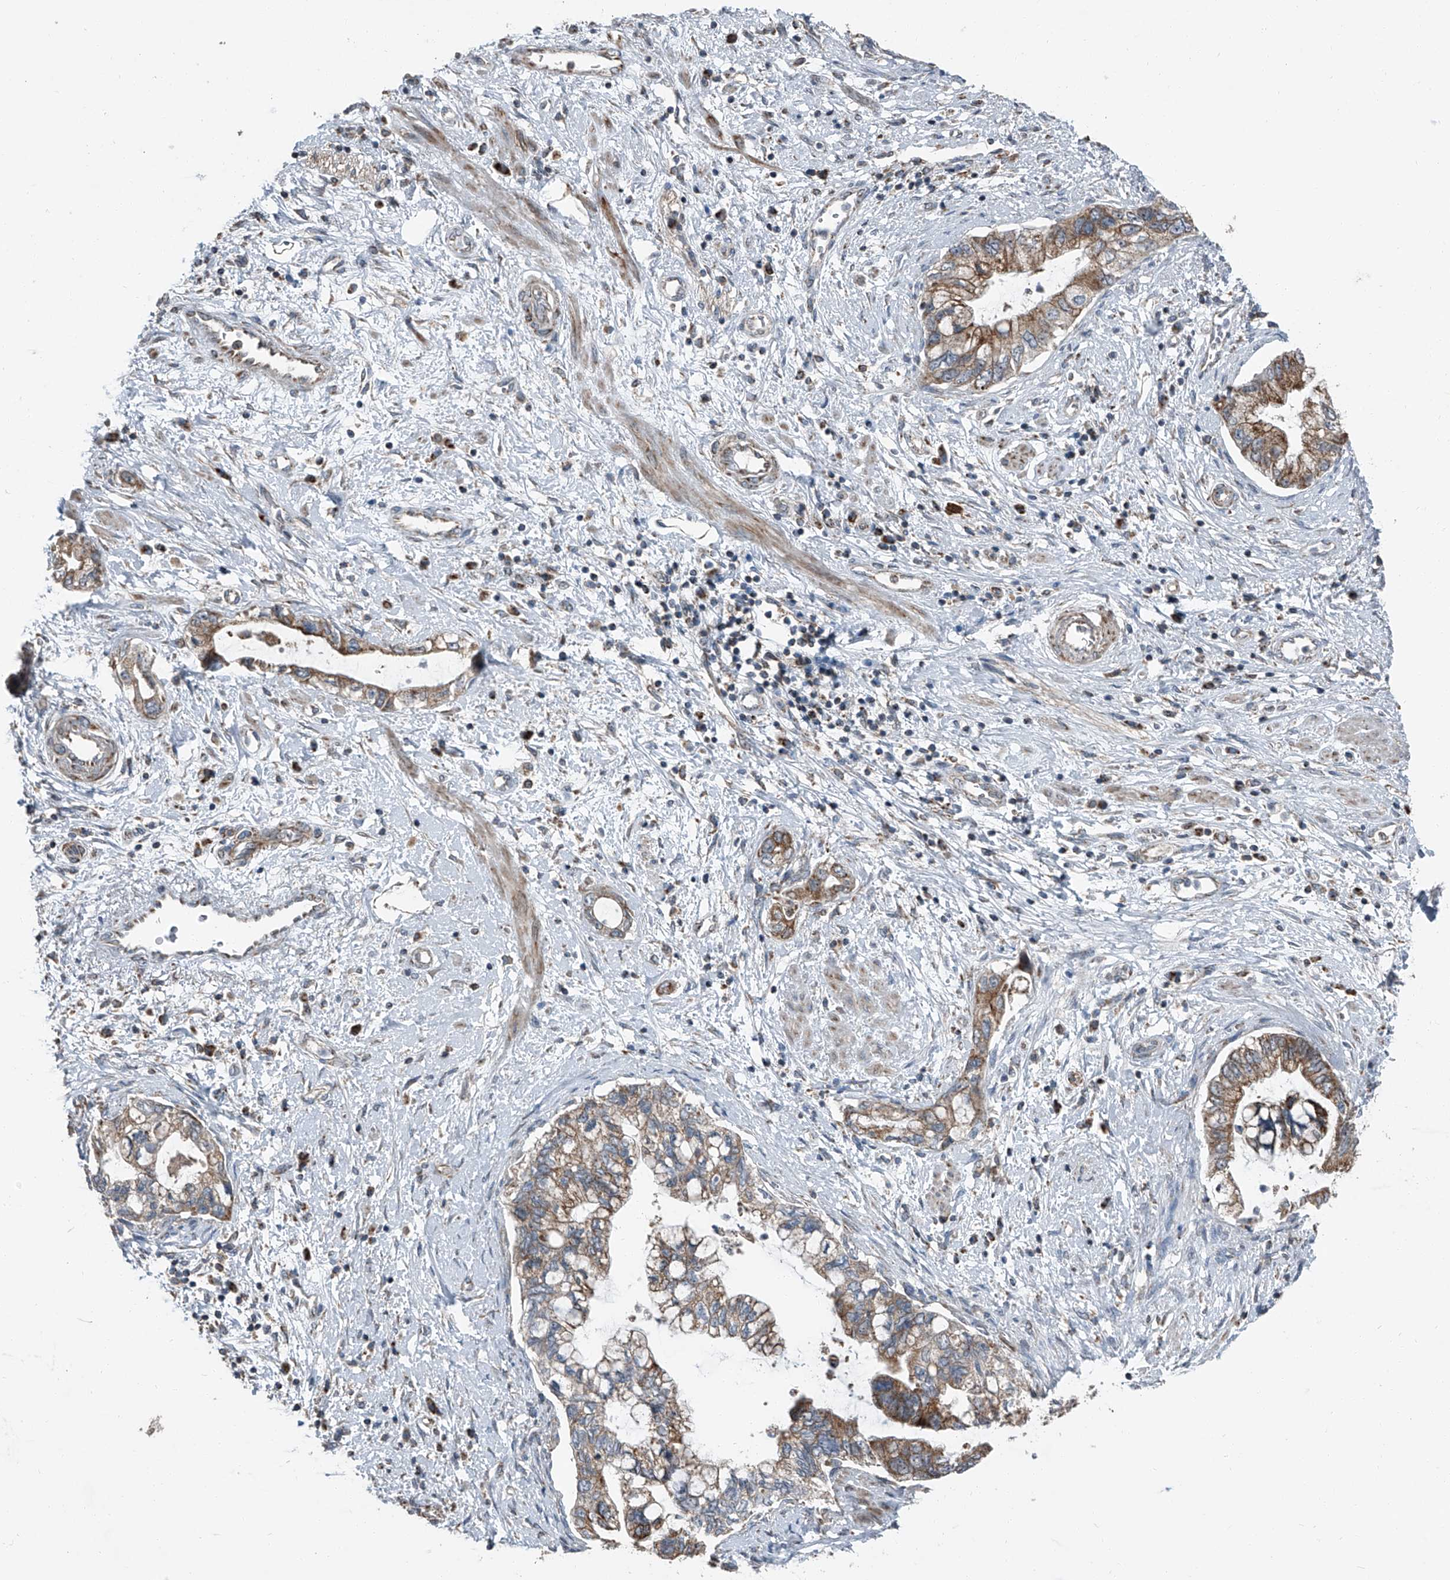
{"staining": {"intensity": "moderate", "quantity": ">75%", "location": "cytoplasmic/membranous"}, "tissue": "pancreatic cancer", "cell_type": "Tumor cells", "image_type": "cancer", "snomed": [{"axis": "morphology", "description": "Adenocarcinoma, NOS"}, {"axis": "topography", "description": "Pancreas"}], "caption": "Pancreatic cancer (adenocarcinoma) was stained to show a protein in brown. There is medium levels of moderate cytoplasmic/membranous positivity in approximately >75% of tumor cells.", "gene": "CHRNA7", "patient": {"sex": "female", "age": 73}}